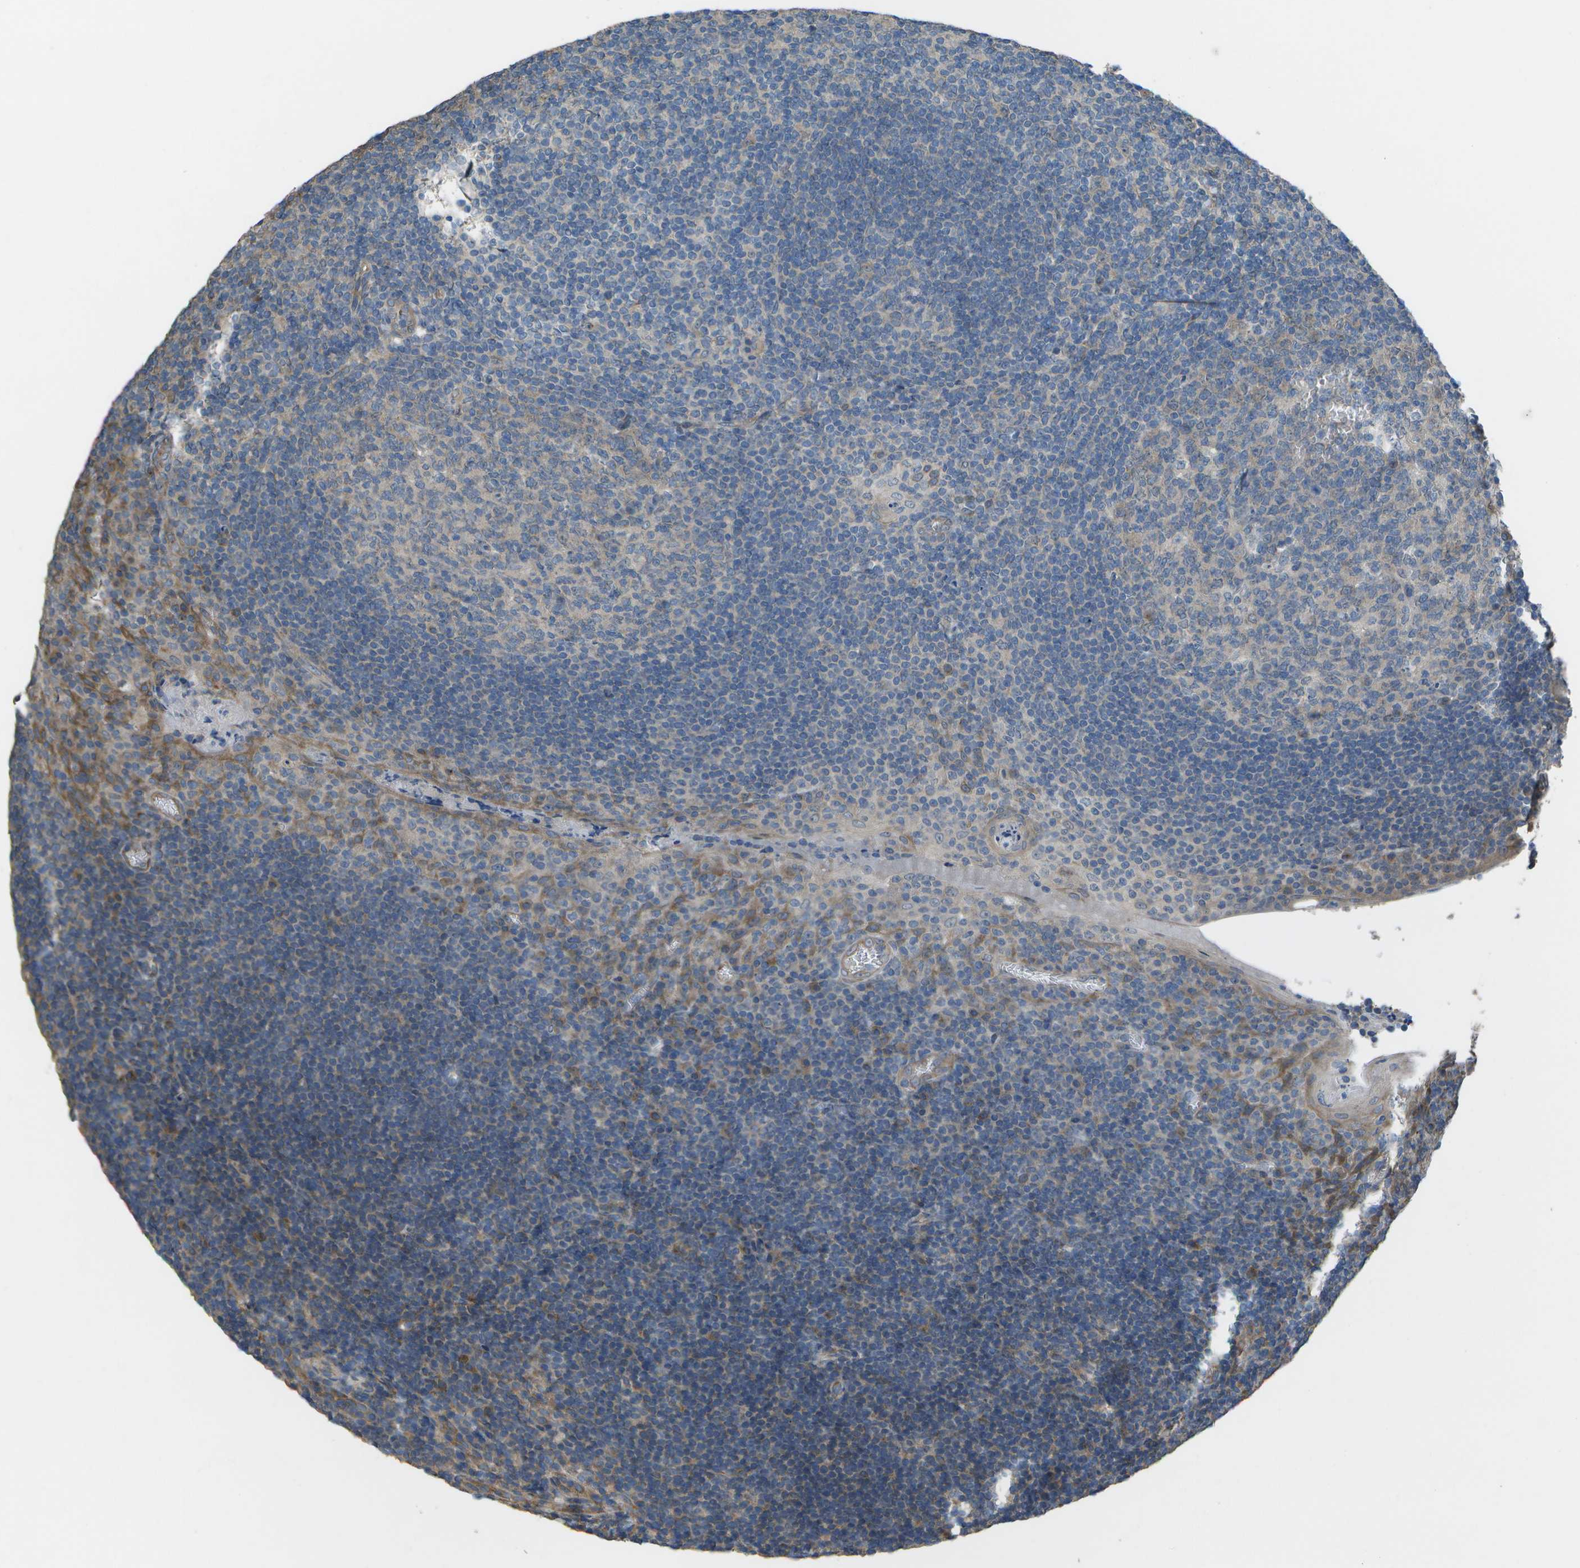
{"staining": {"intensity": "weak", "quantity": "<25%", "location": "cytoplasmic/membranous"}, "tissue": "tonsil", "cell_type": "Germinal center cells", "image_type": "normal", "snomed": [{"axis": "morphology", "description": "Normal tissue, NOS"}, {"axis": "topography", "description": "Tonsil"}], "caption": "Protein analysis of normal tonsil shows no significant expression in germinal center cells. (DAB IHC visualized using brightfield microscopy, high magnification).", "gene": "CLNS1A", "patient": {"sex": "male", "age": 37}}